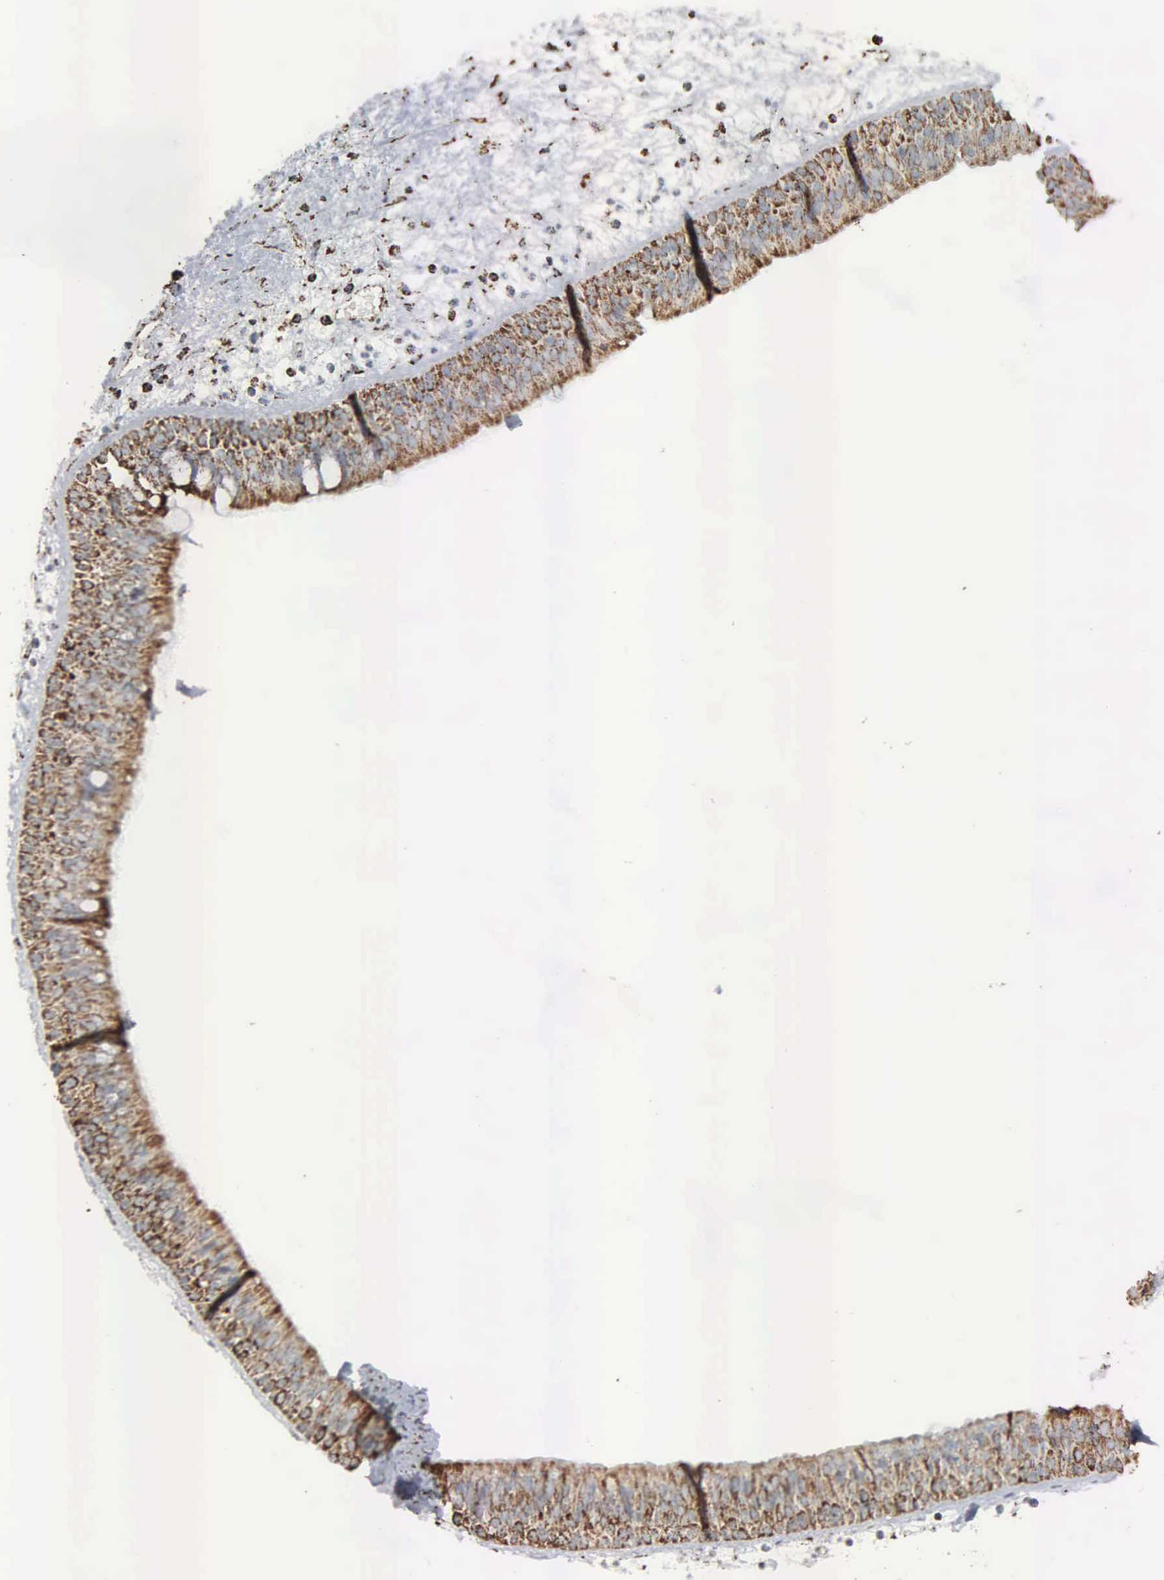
{"staining": {"intensity": "strong", "quantity": ">75%", "location": "cytoplasmic/membranous"}, "tissue": "nasopharynx", "cell_type": "Respiratory epithelial cells", "image_type": "normal", "snomed": [{"axis": "morphology", "description": "Normal tissue, NOS"}, {"axis": "topography", "description": "Nasopharynx"}], "caption": "Protein positivity by immunohistochemistry exhibits strong cytoplasmic/membranous staining in about >75% of respiratory epithelial cells in benign nasopharynx.", "gene": "HSPA9", "patient": {"sex": "male", "age": 63}}